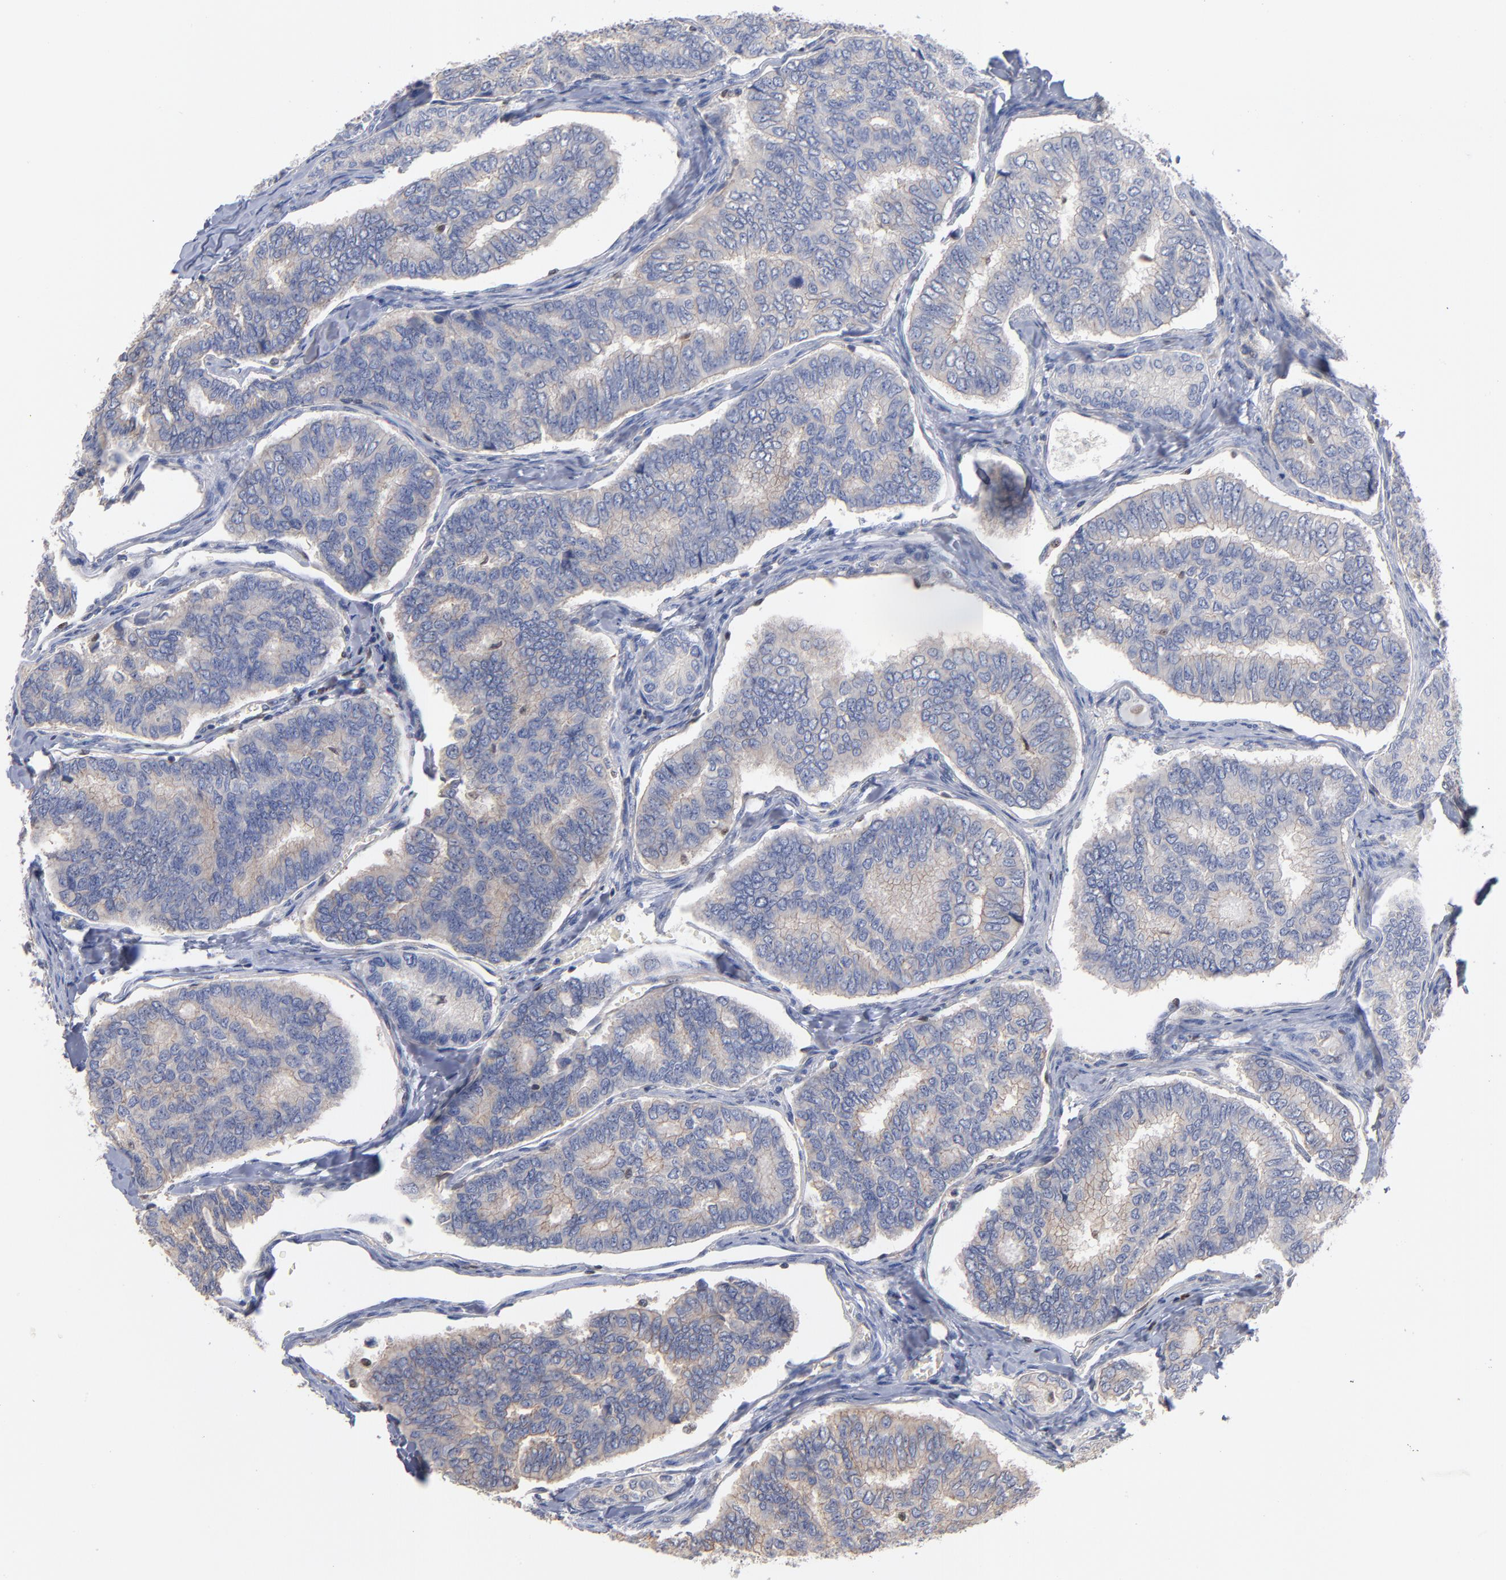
{"staining": {"intensity": "negative", "quantity": "none", "location": "none"}, "tissue": "thyroid cancer", "cell_type": "Tumor cells", "image_type": "cancer", "snomed": [{"axis": "morphology", "description": "Papillary adenocarcinoma, NOS"}, {"axis": "topography", "description": "Thyroid gland"}], "caption": "Thyroid papillary adenocarcinoma was stained to show a protein in brown. There is no significant positivity in tumor cells.", "gene": "ARHGEF6", "patient": {"sex": "female", "age": 35}}